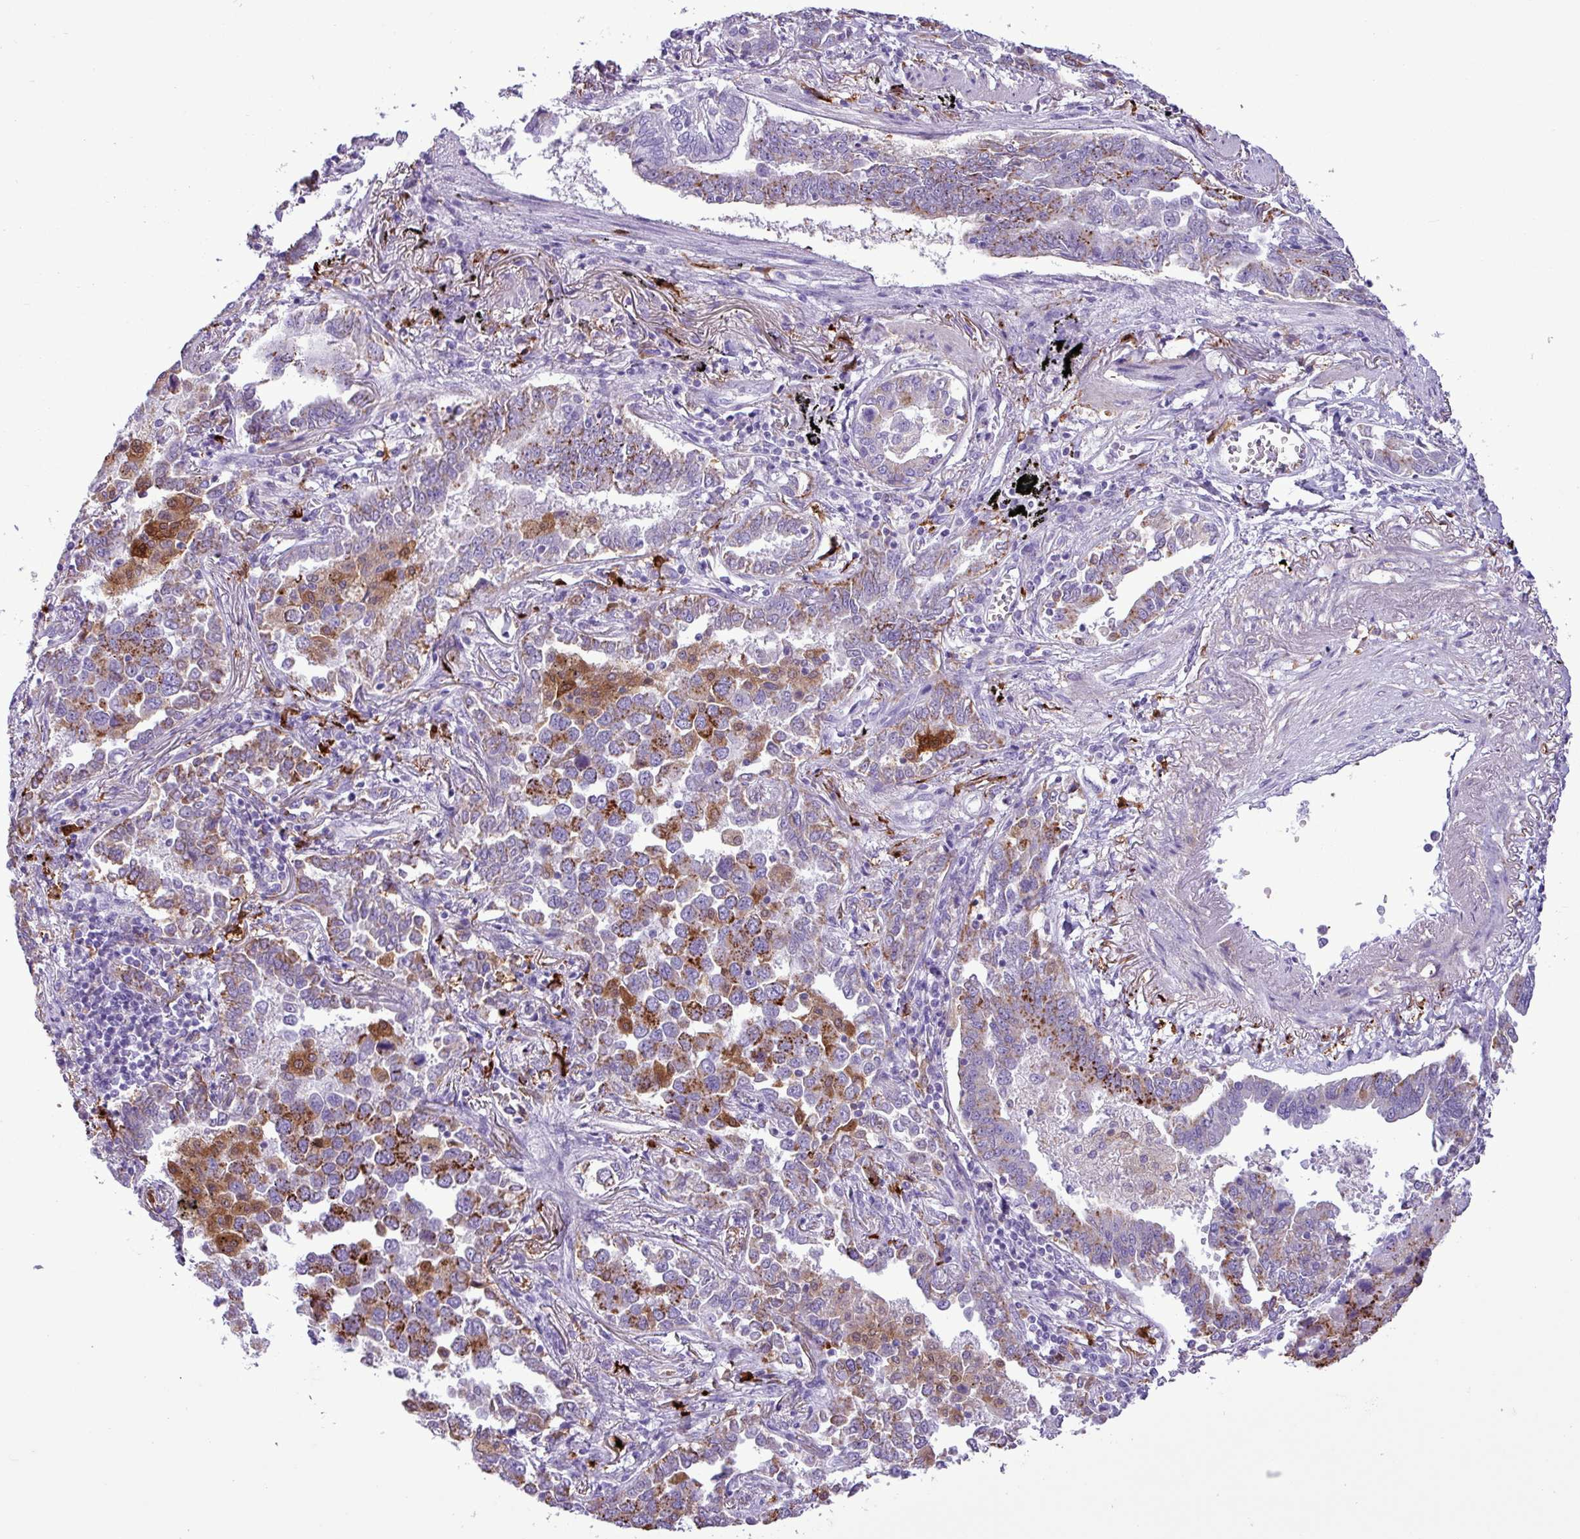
{"staining": {"intensity": "moderate", "quantity": "25%-75%", "location": "cytoplasmic/membranous"}, "tissue": "lung cancer", "cell_type": "Tumor cells", "image_type": "cancer", "snomed": [{"axis": "morphology", "description": "Adenocarcinoma, NOS"}, {"axis": "topography", "description": "Lung"}], "caption": "Human lung cancer (adenocarcinoma) stained for a protein (brown) demonstrates moderate cytoplasmic/membranous positive staining in approximately 25%-75% of tumor cells.", "gene": "TMEM200C", "patient": {"sex": "male", "age": 67}}